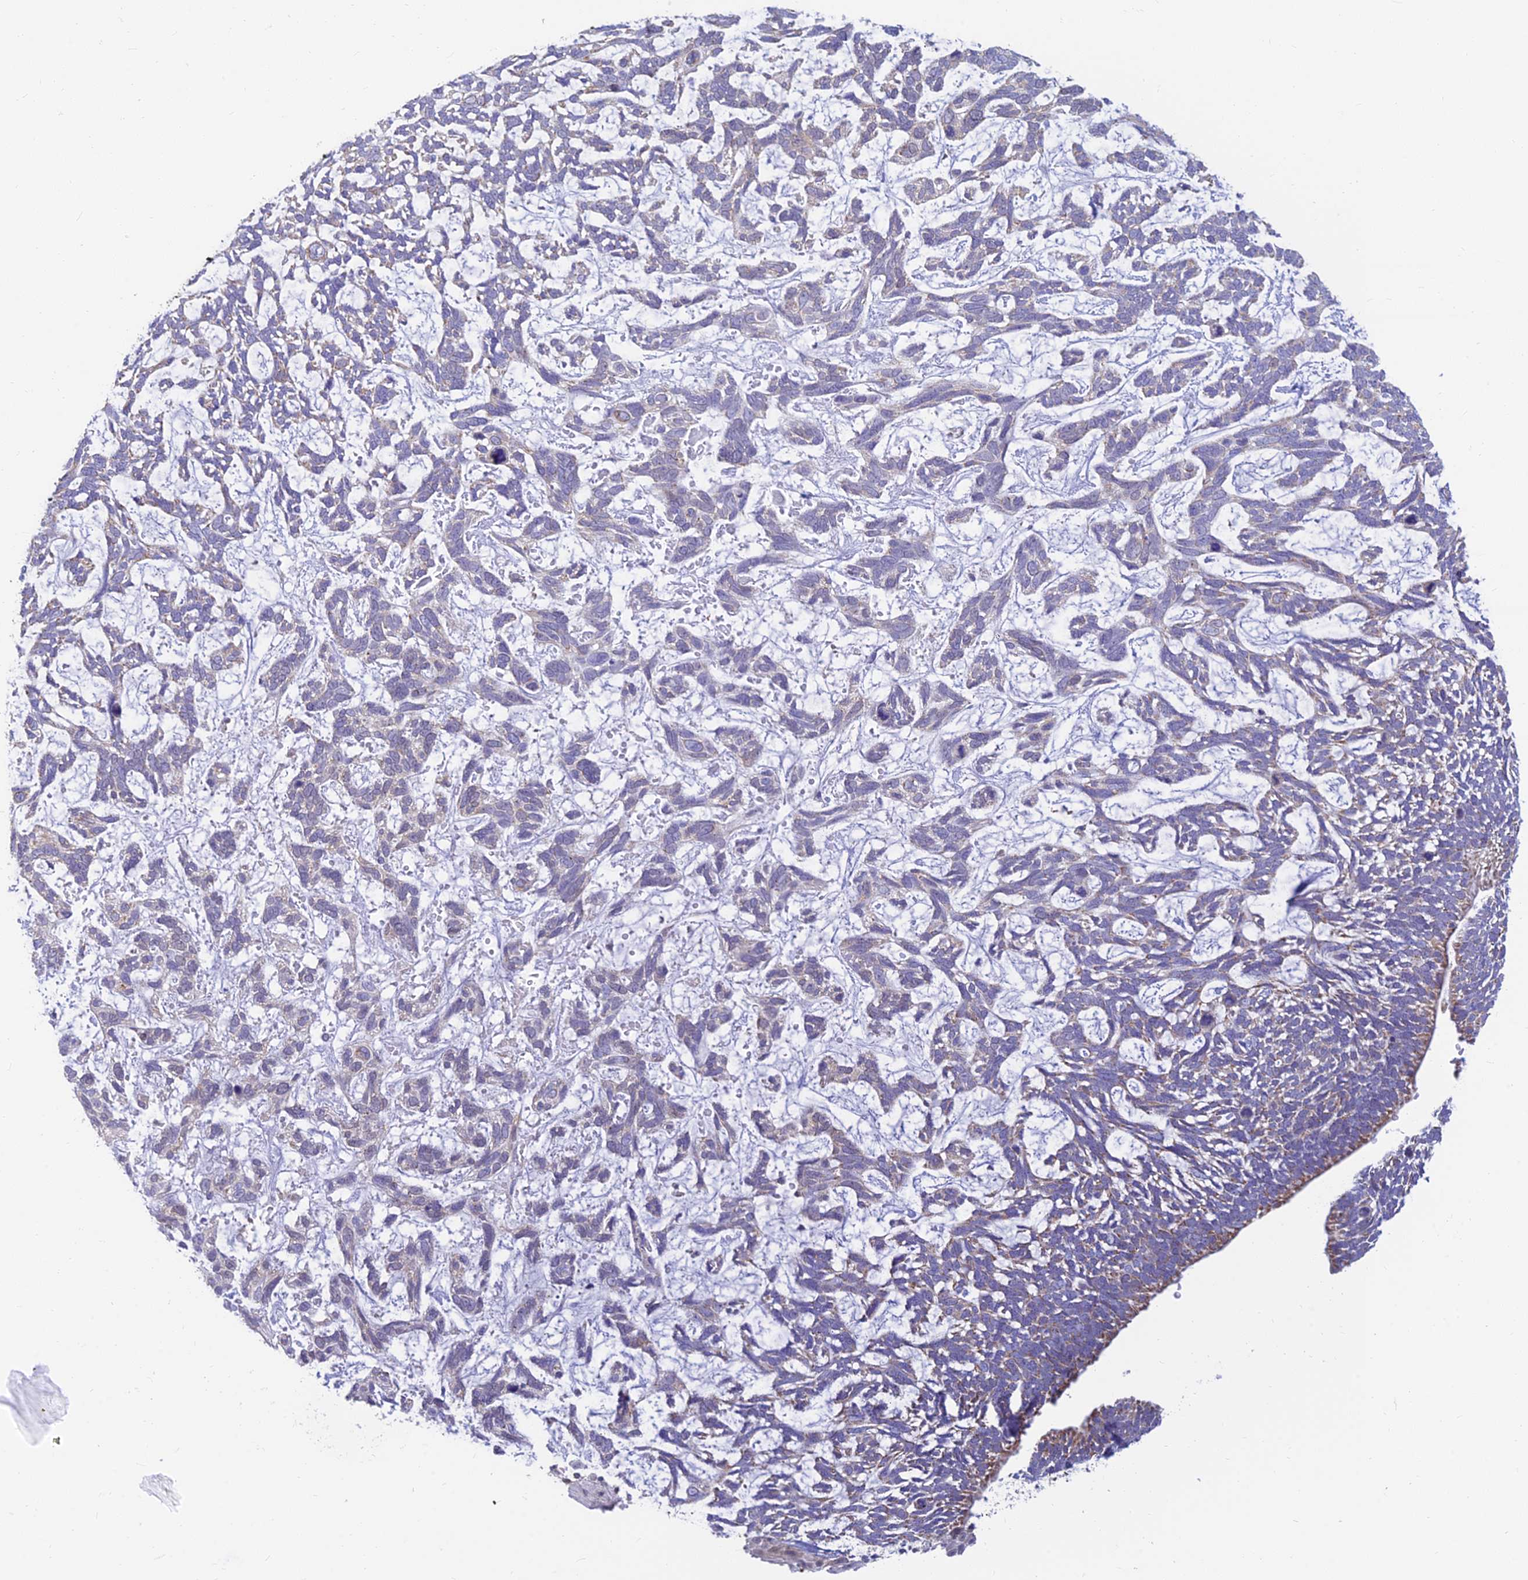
{"staining": {"intensity": "weak", "quantity": "<25%", "location": "cytoplasmic/membranous"}, "tissue": "skin cancer", "cell_type": "Tumor cells", "image_type": "cancer", "snomed": [{"axis": "morphology", "description": "Basal cell carcinoma"}, {"axis": "topography", "description": "Skin"}], "caption": "Tumor cells show no significant protein positivity in basal cell carcinoma (skin). Nuclei are stained in blue.", "gene": "LYSMD2", "patient": {"sex": "male", "age": 88}}